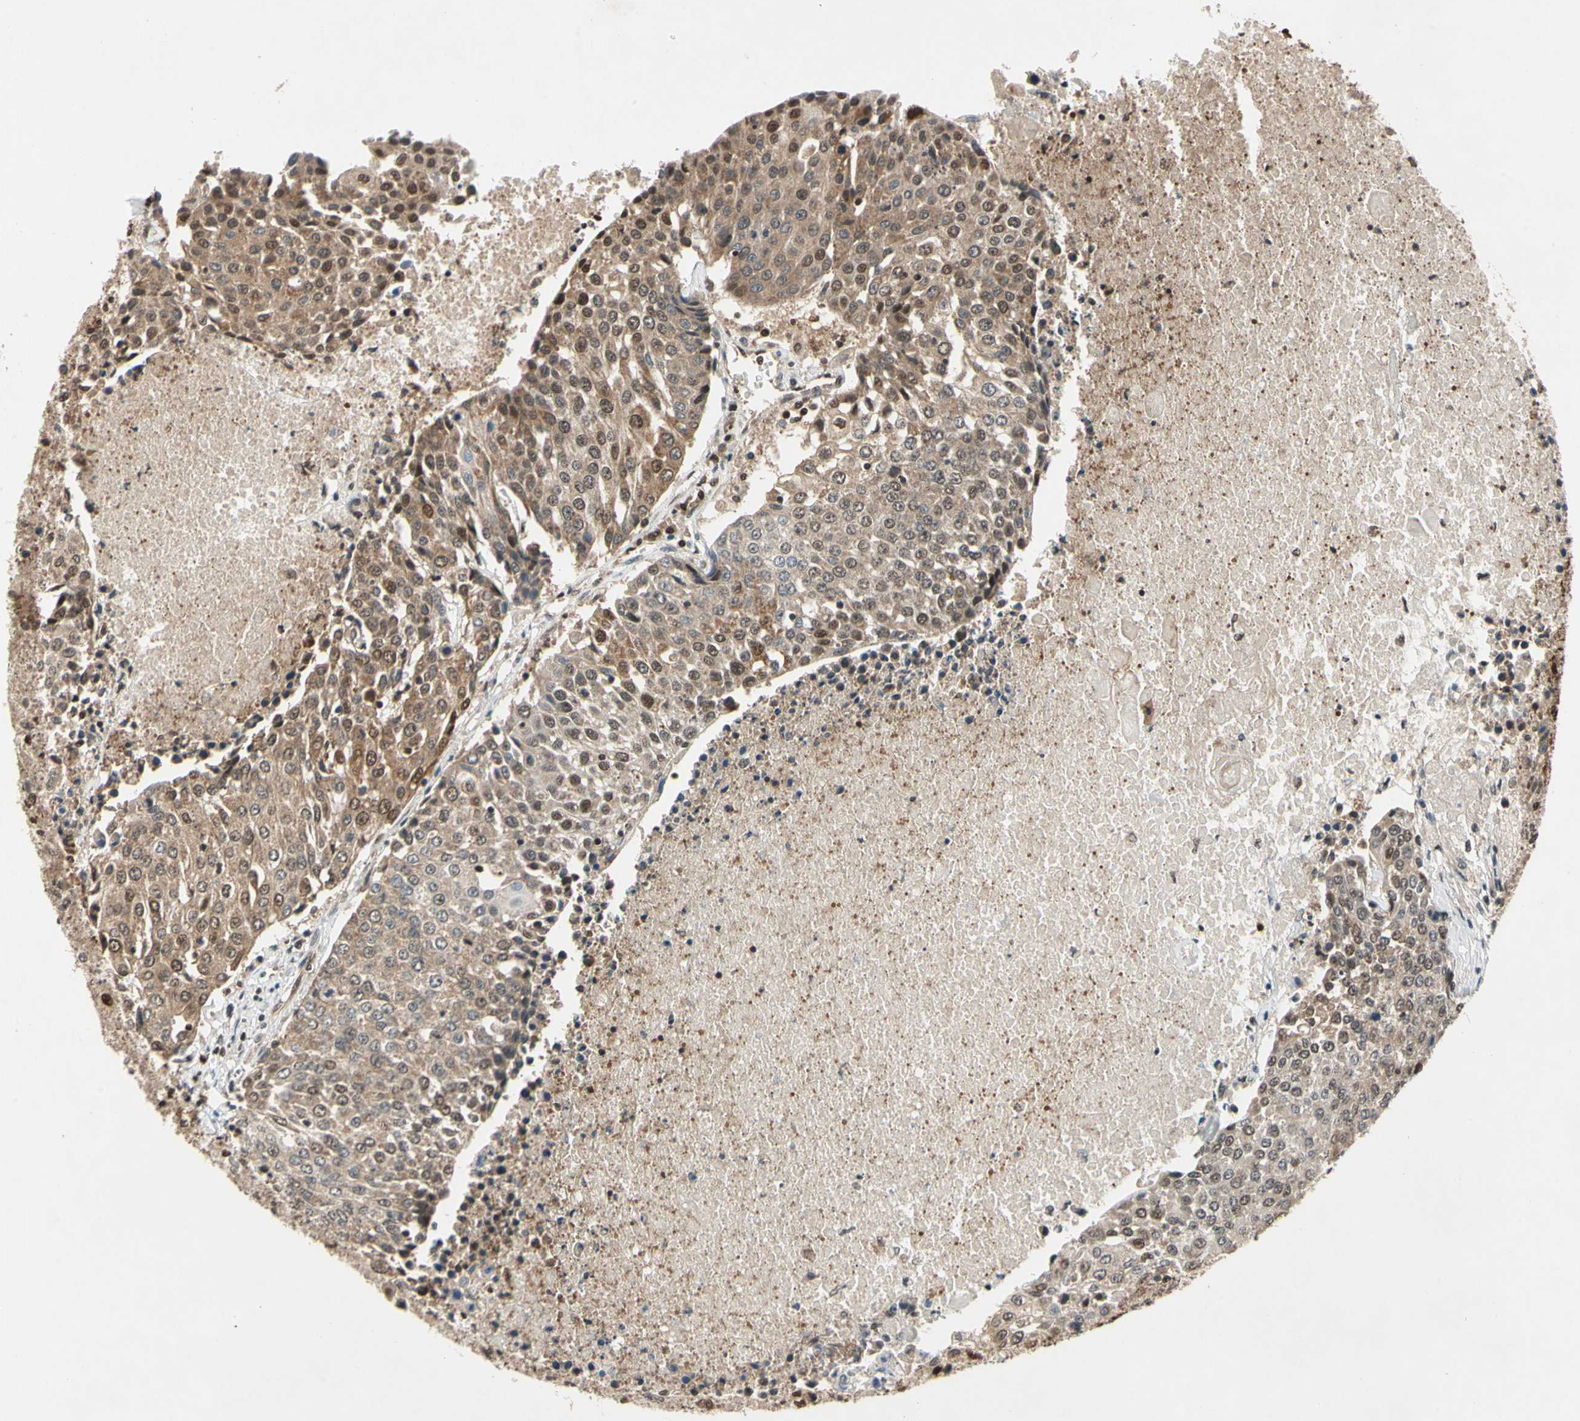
{"staining": {"intensity": "moderate", "quantity": ">75%", "location": "cytoplasmic/membranous,nuclear"}, "tissue": "urothelial cancer", "cell_type": "Tumor cells", "image_type": "cancer", "snomed": [{"axis": "morphology", "description": "Urothelial carcinoma, High grade"}, {"axis": "topography", "description": "Urinary bladder"}], "caption": "A brown stain shows moderate cytoplasmic/membranous and nuclear staining of a protein in human urothelial cancer tumor cells.", "gene": "GSR", "patient": {"sex": "female", "age": 85}}